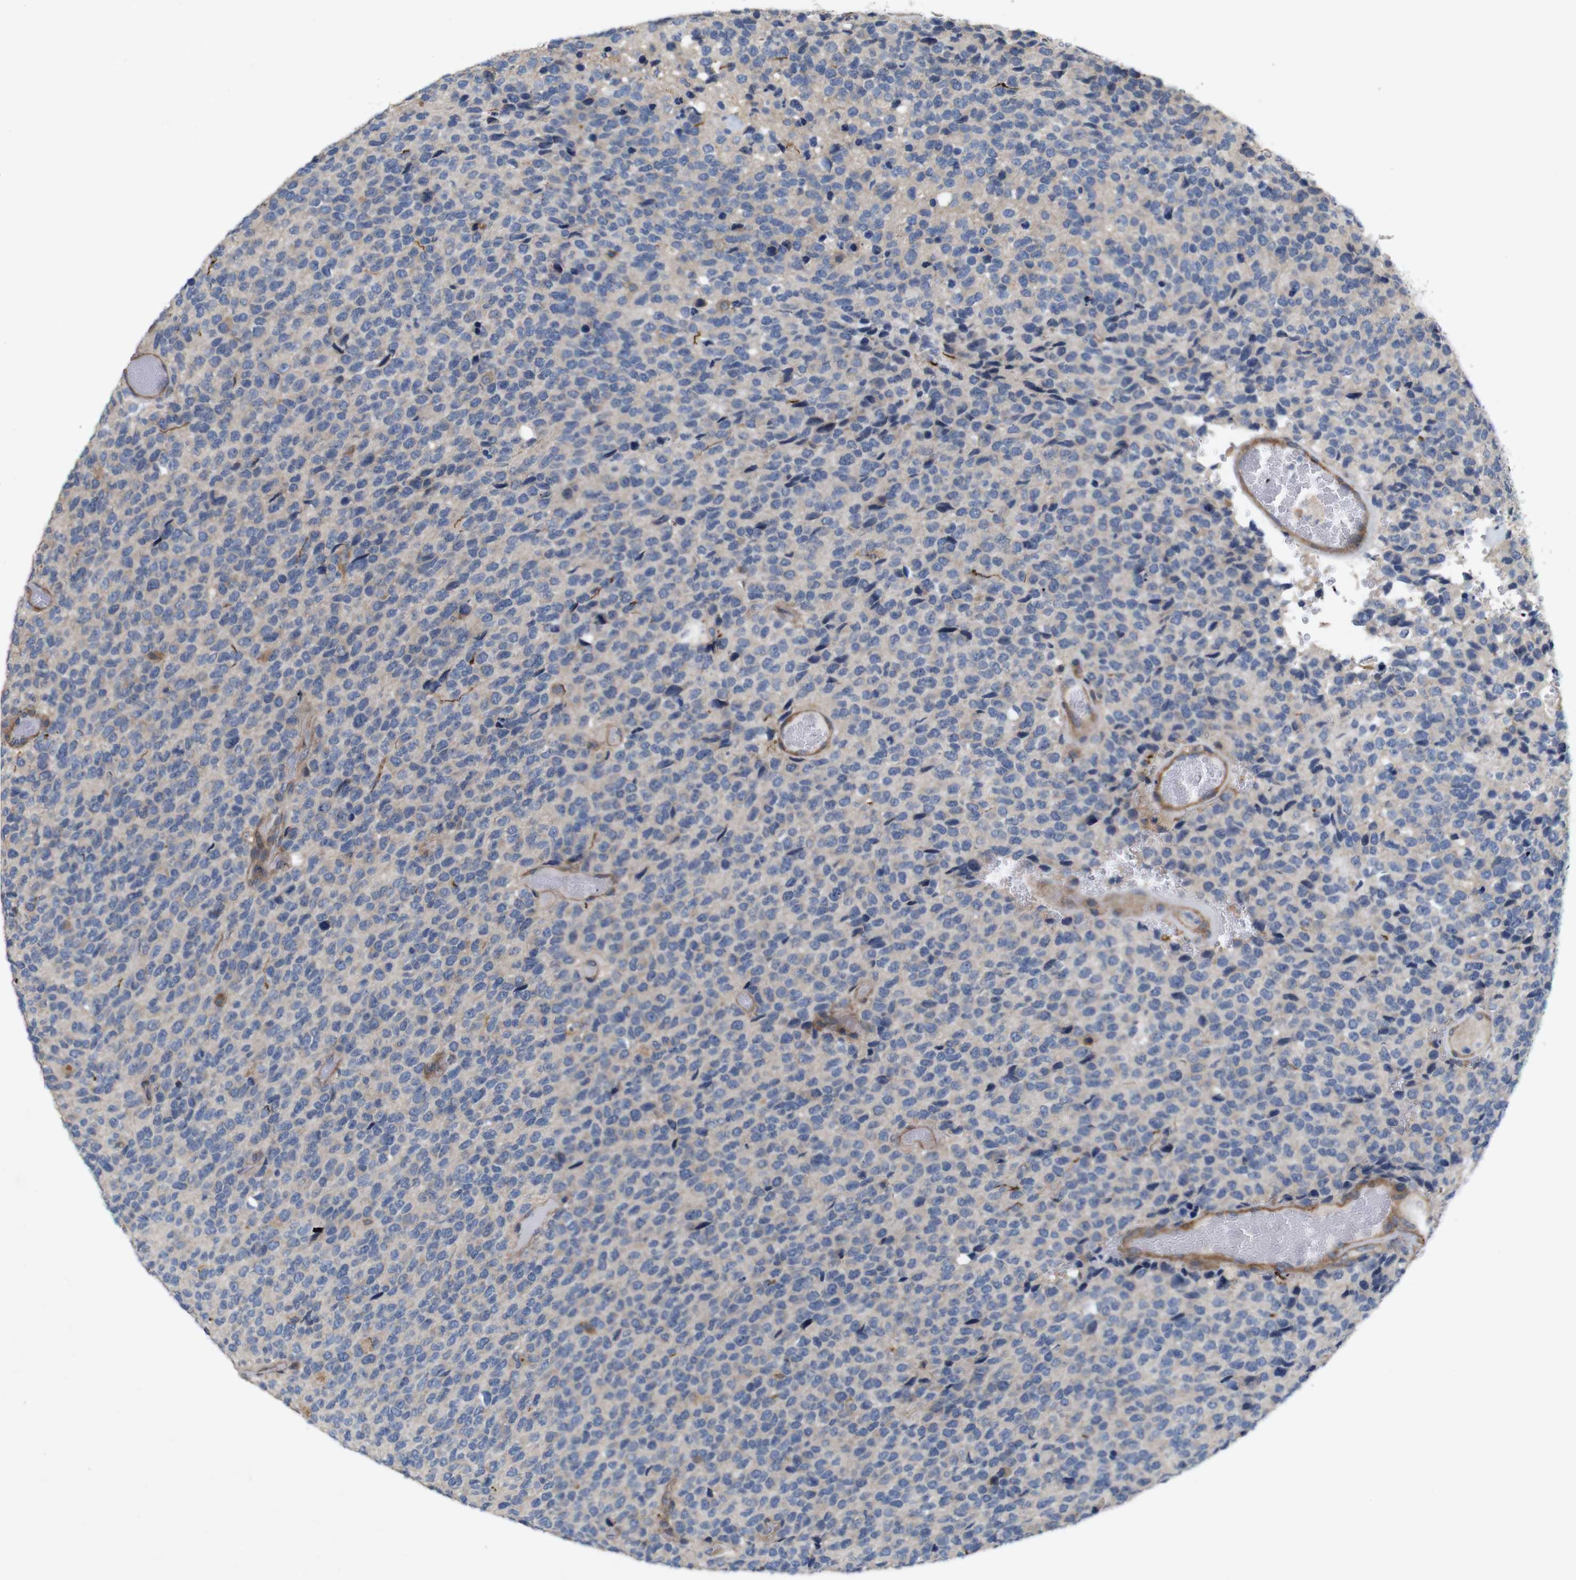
{"staining": {"intensity": "weak", "quantity": "<25%", "location": "cytoplasmic/membranous"}, "tissue": "glioma", "cell_type": "Tumor cells", "image_type": "cancer", "snomed": [{"axis": "morphology", "description": "Glioma, malignant, High grade"}, {"axis": "topography", "description": "pancreas cauda"}], "caption": "An image of malignant high-grade glioma stained for a protein demonstrates no brown staining in tumor cells.", "gene": "SIGLEC8", "patient": {"sex": "male", "age": 60}}